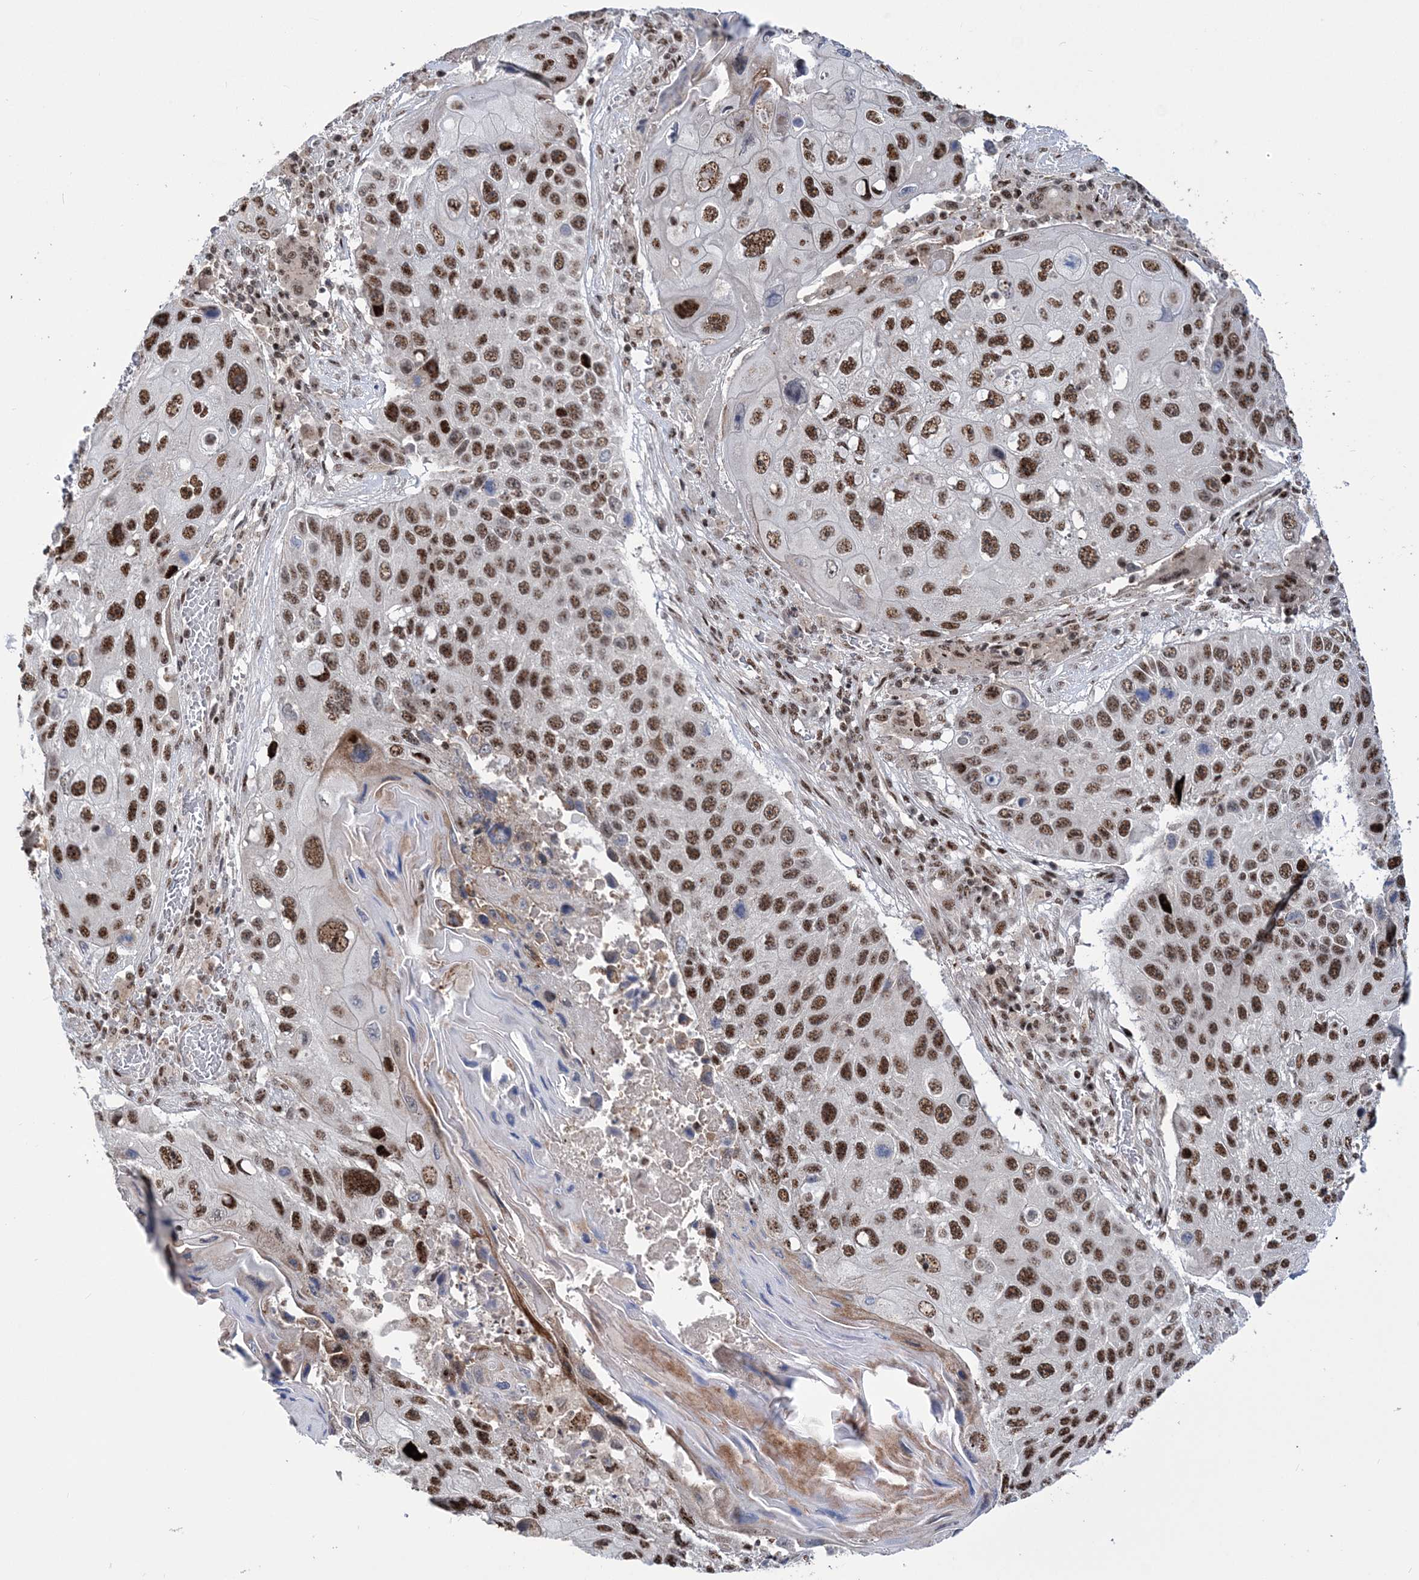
{"staining": {"intensity": "moderate", "quantity": ">75%", "location": "nuclear"}, "tissue": "lung cancer", "cell_type": "Tumor cells", "image_type": "cancer", "snomed": [{"axis": "morphology", "description": "Squamous cell carcinoma, NOS"}, {"axis": "topography", "description": "Lung"}], "caption": "Brown immunohistochemical staining in human lung squamous cell carcinoma exhibits moderate nuclear positivity in about >75% of tumor cells.", "gene": "TATDN2", "patient": {"sex": "male", "age": 61}}